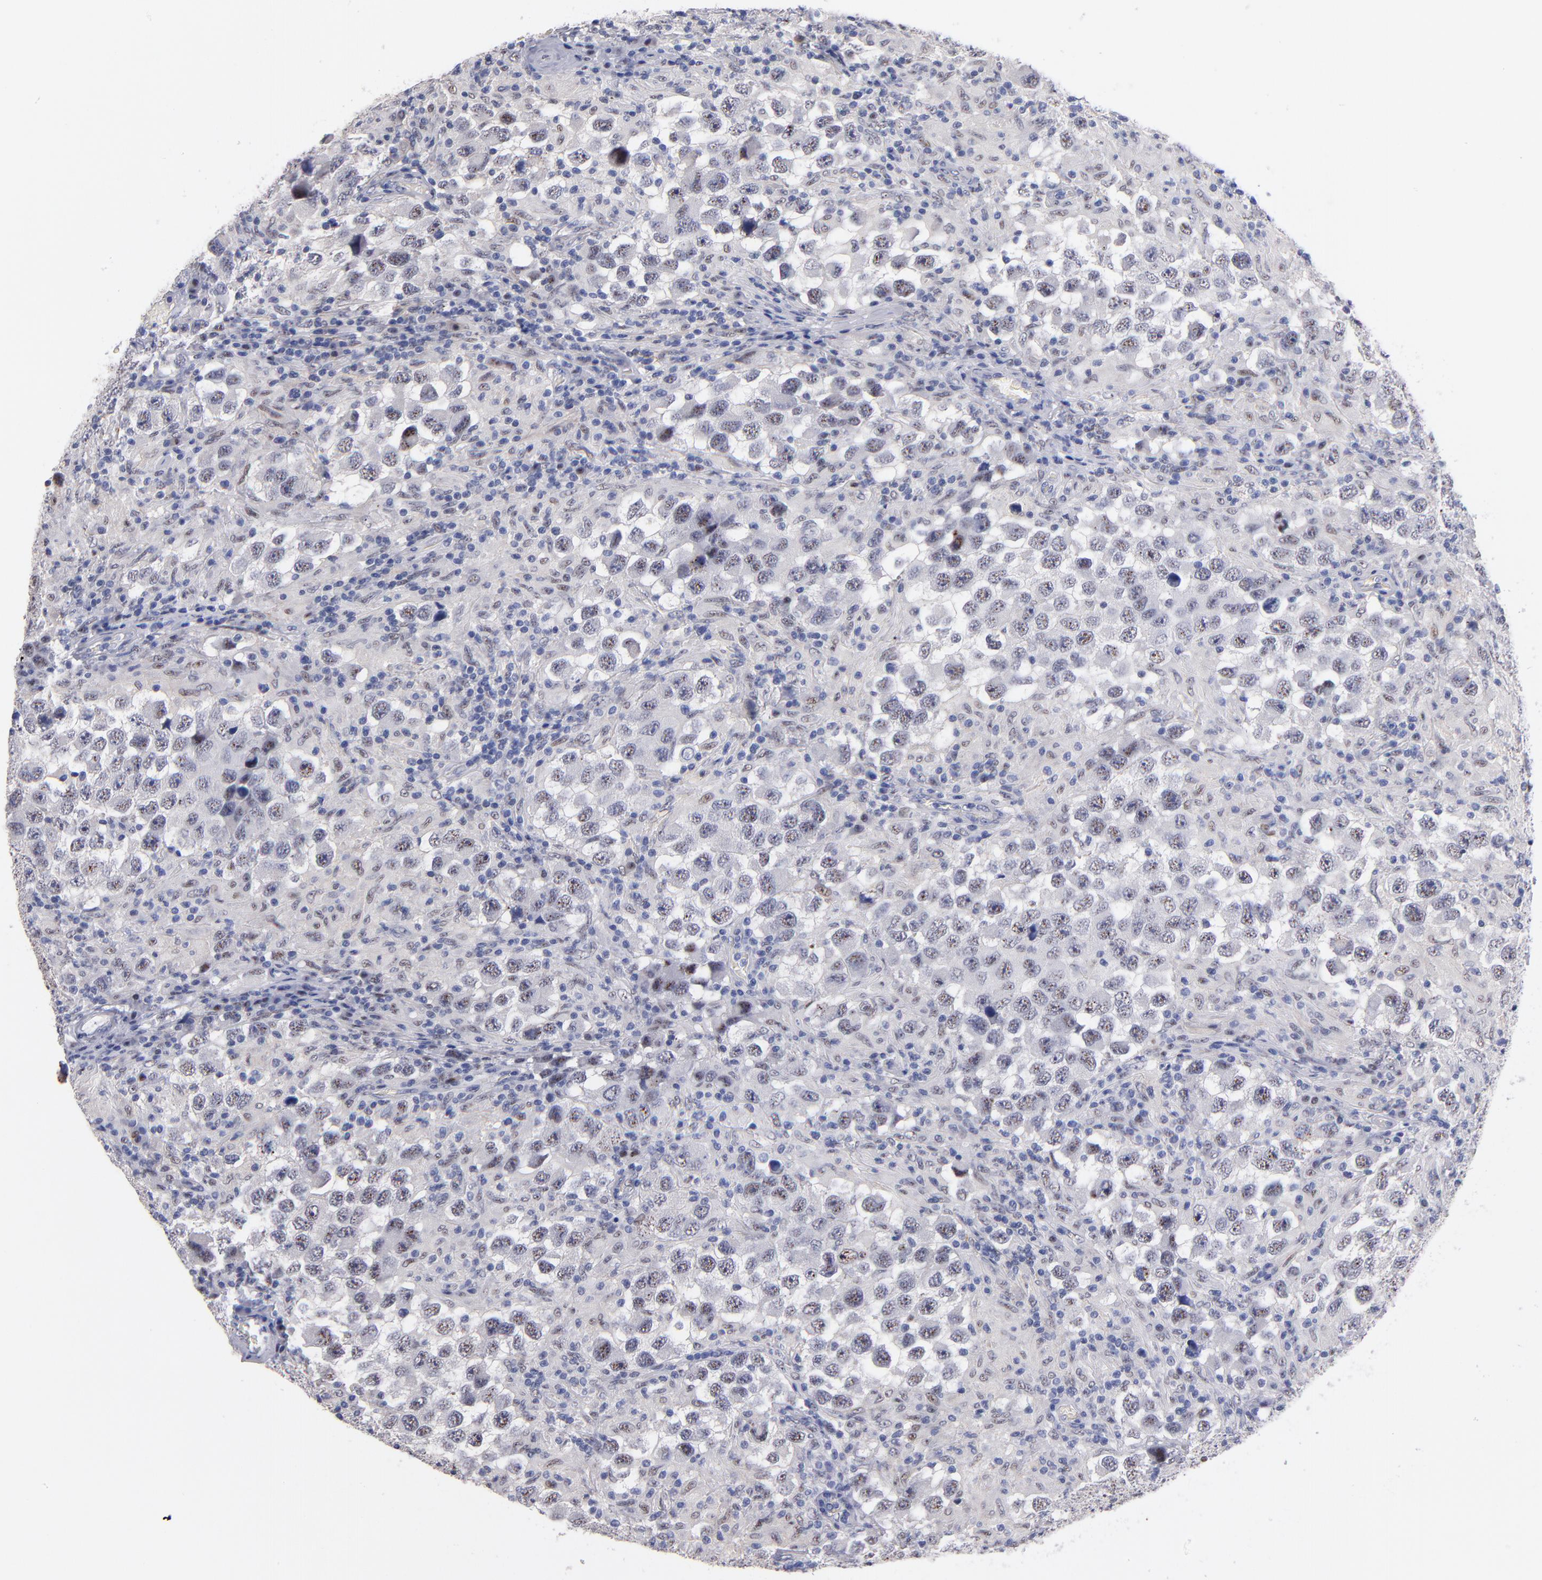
{"staining": {"intensity": "moderate", "quantity": "25%-75%", "location": "nuclear"}, "tissue": "testis cancer", "cell_type": "Tumor cells", "image_type": "cancer", "snomed": [{"axis": "morphology", "description": "Carcinoma, Embryonal, NOS"}, {"axis": "topography", "description": "Testis"}], "caption": "Human embryonal carcinoma (testis) stained with a brown dye displays moderate nuclear positive expression in approximately 25%-75% of tumor cells.", "gene": "RAF1", "patient": {"sex": "male", "age": 21}}